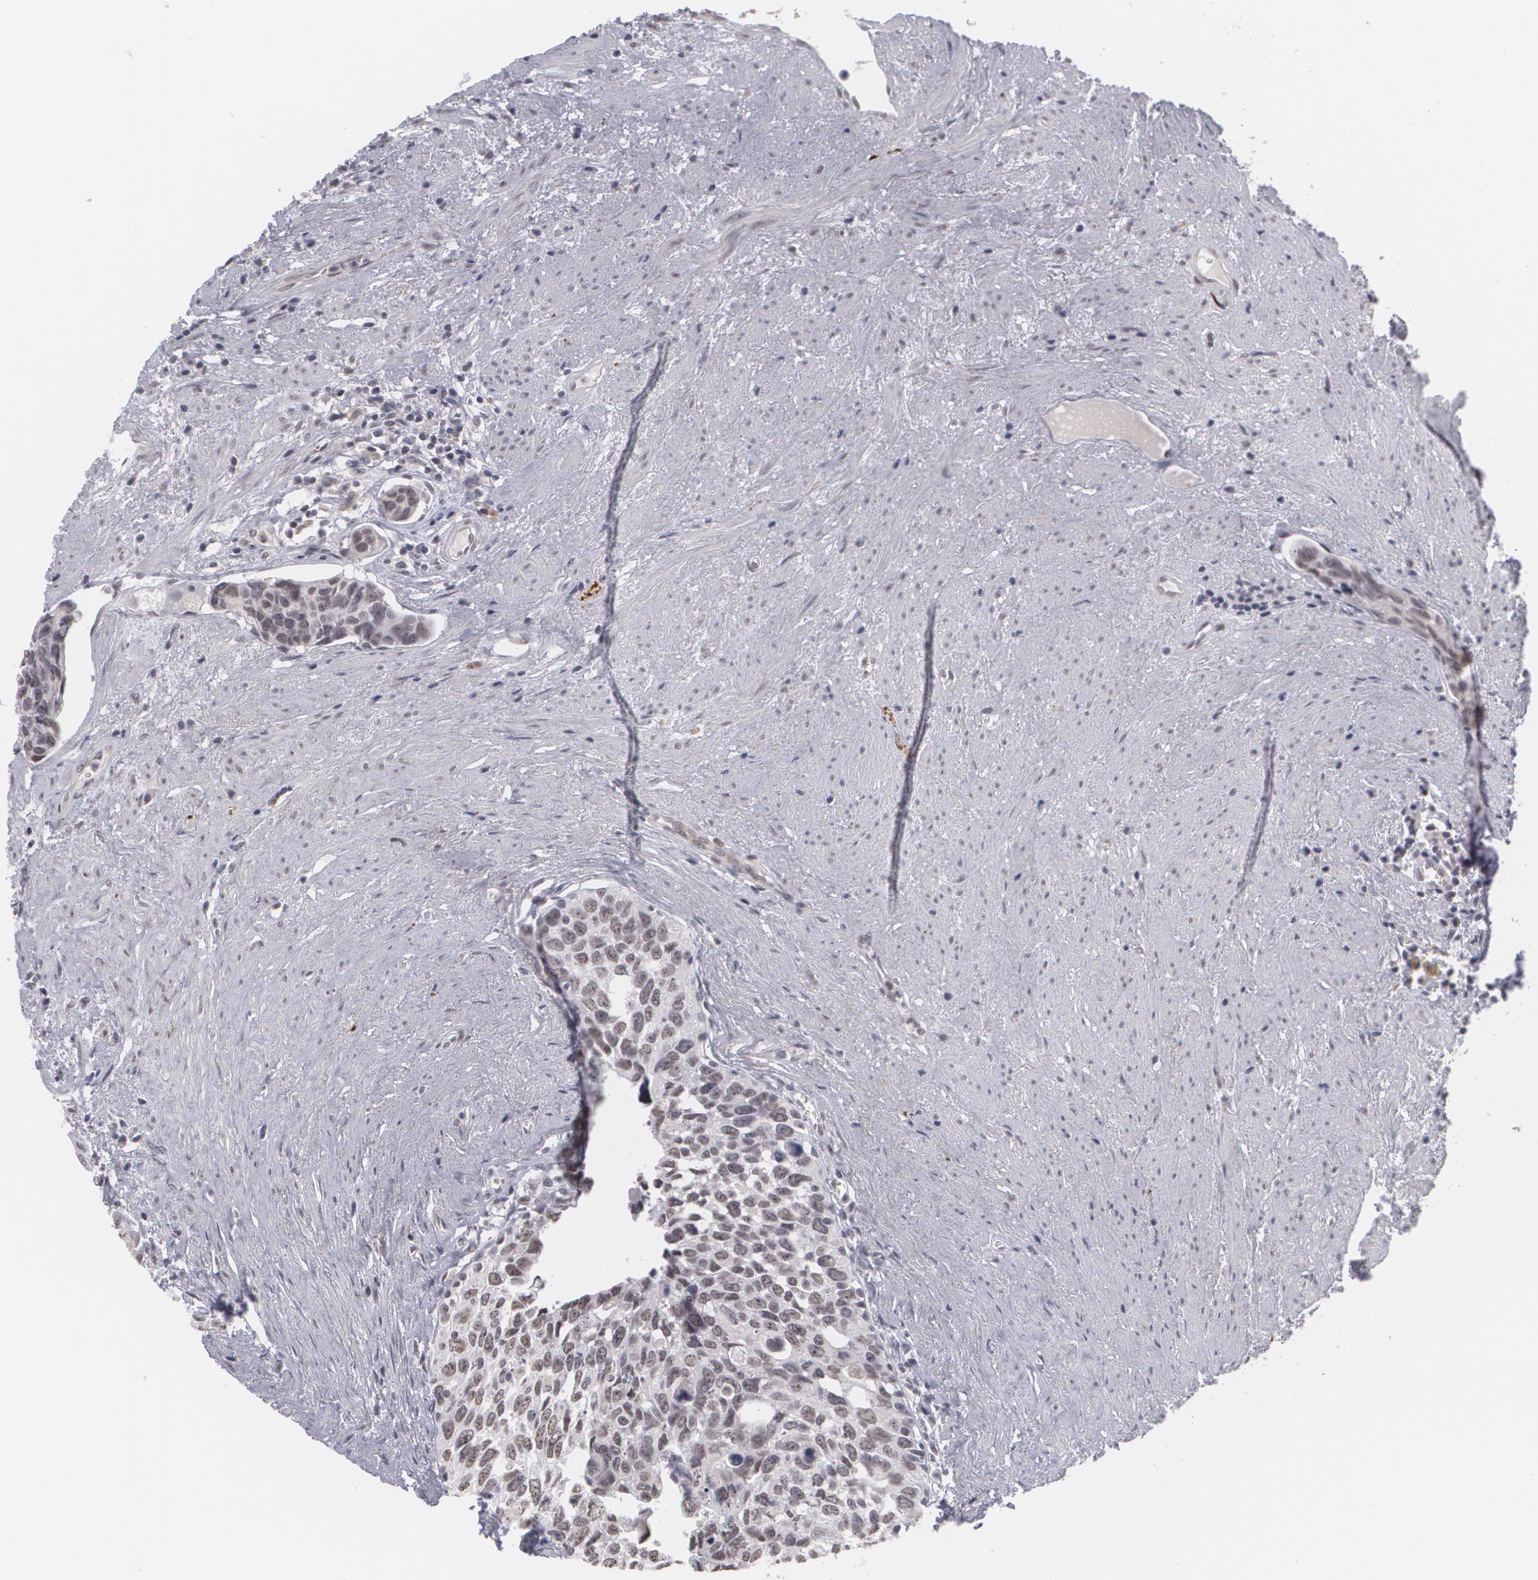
{"staining": {"intensity": "negative", "quantity": "none", "location": "none"}, "tissue": "urothelial cancer", "cell_type": "Tumor cells", "image_type": "cancer", "snomed": [{"axis": "morphology", "description": "Urothelial carcinoma, High grade"}, {"axis": "topography", "description": "Urinary bladder"}], "caption": "High power microscopy image of an IHC photomicrograph of urothelial carcinoma (high-grade), revealing no significant staining in tumor cells.", "gene": "RRP7A", "patient": {"sex": "male", "age": 81}}